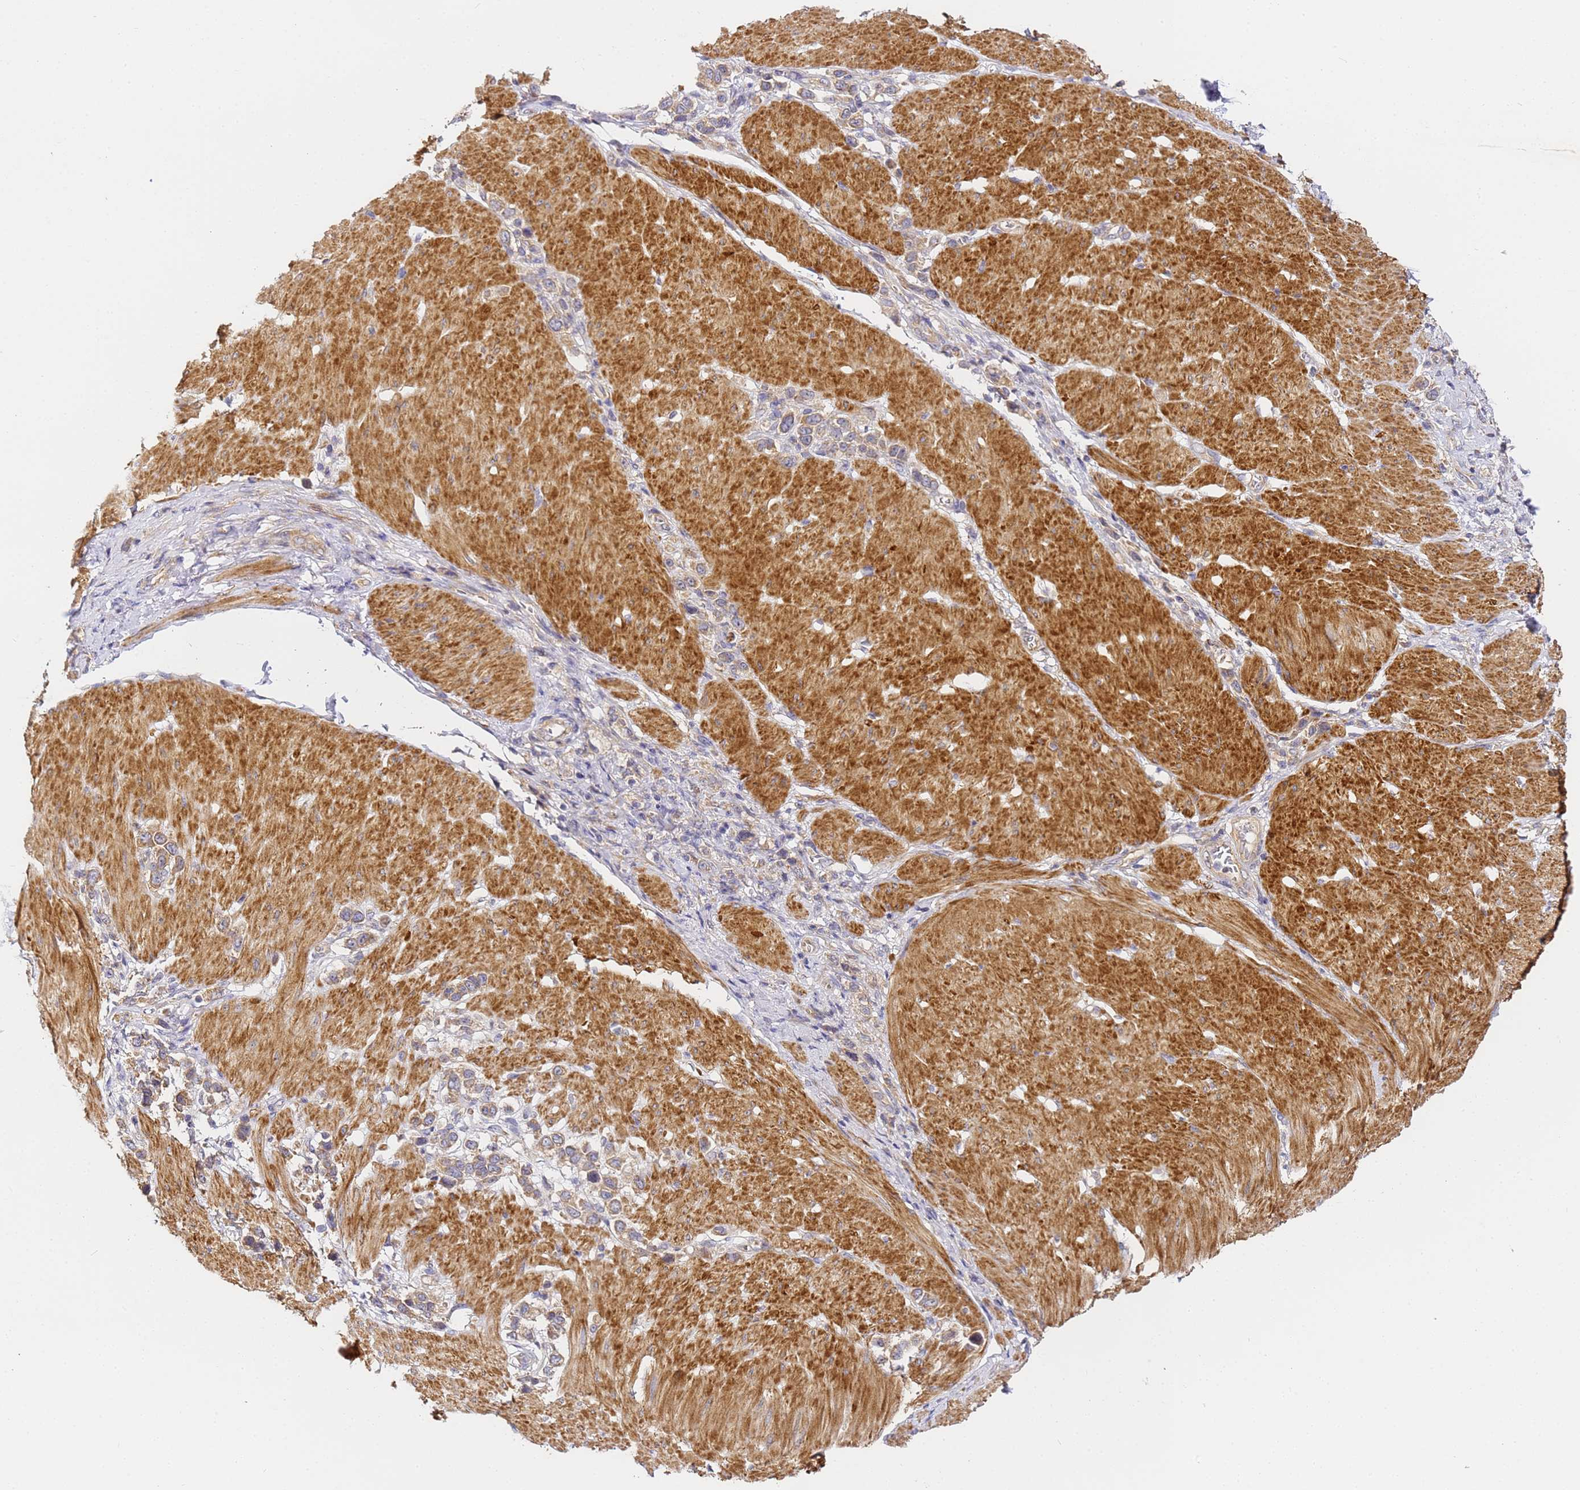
{"staining": {"intensity": "weak", "quantity": ">75%", "location": "cytoplasmic/membranous"}, "tissue": "stomach cancer", "cell_type": "Tumor cells", "image_type": "cancer", "snomed": [{"axis": "morphology", "description": "Normal tissue, NOS"}, {"axis": "morphology", "description": "Adenocarcinoma, NOS"}, {"axis": "topography", "description": "Stomach, upper"}, {"axis": "topography", "description": "Stomach"}], "caption": "Brown immunohistochemical staining in stomach cancer (adenocarcinoma) shows weak cytoplasmic/membranous expression in approximately >75% of tumor cells.", "gene": "RPL13A", "patient": {"sex": "female", "age": 65}}